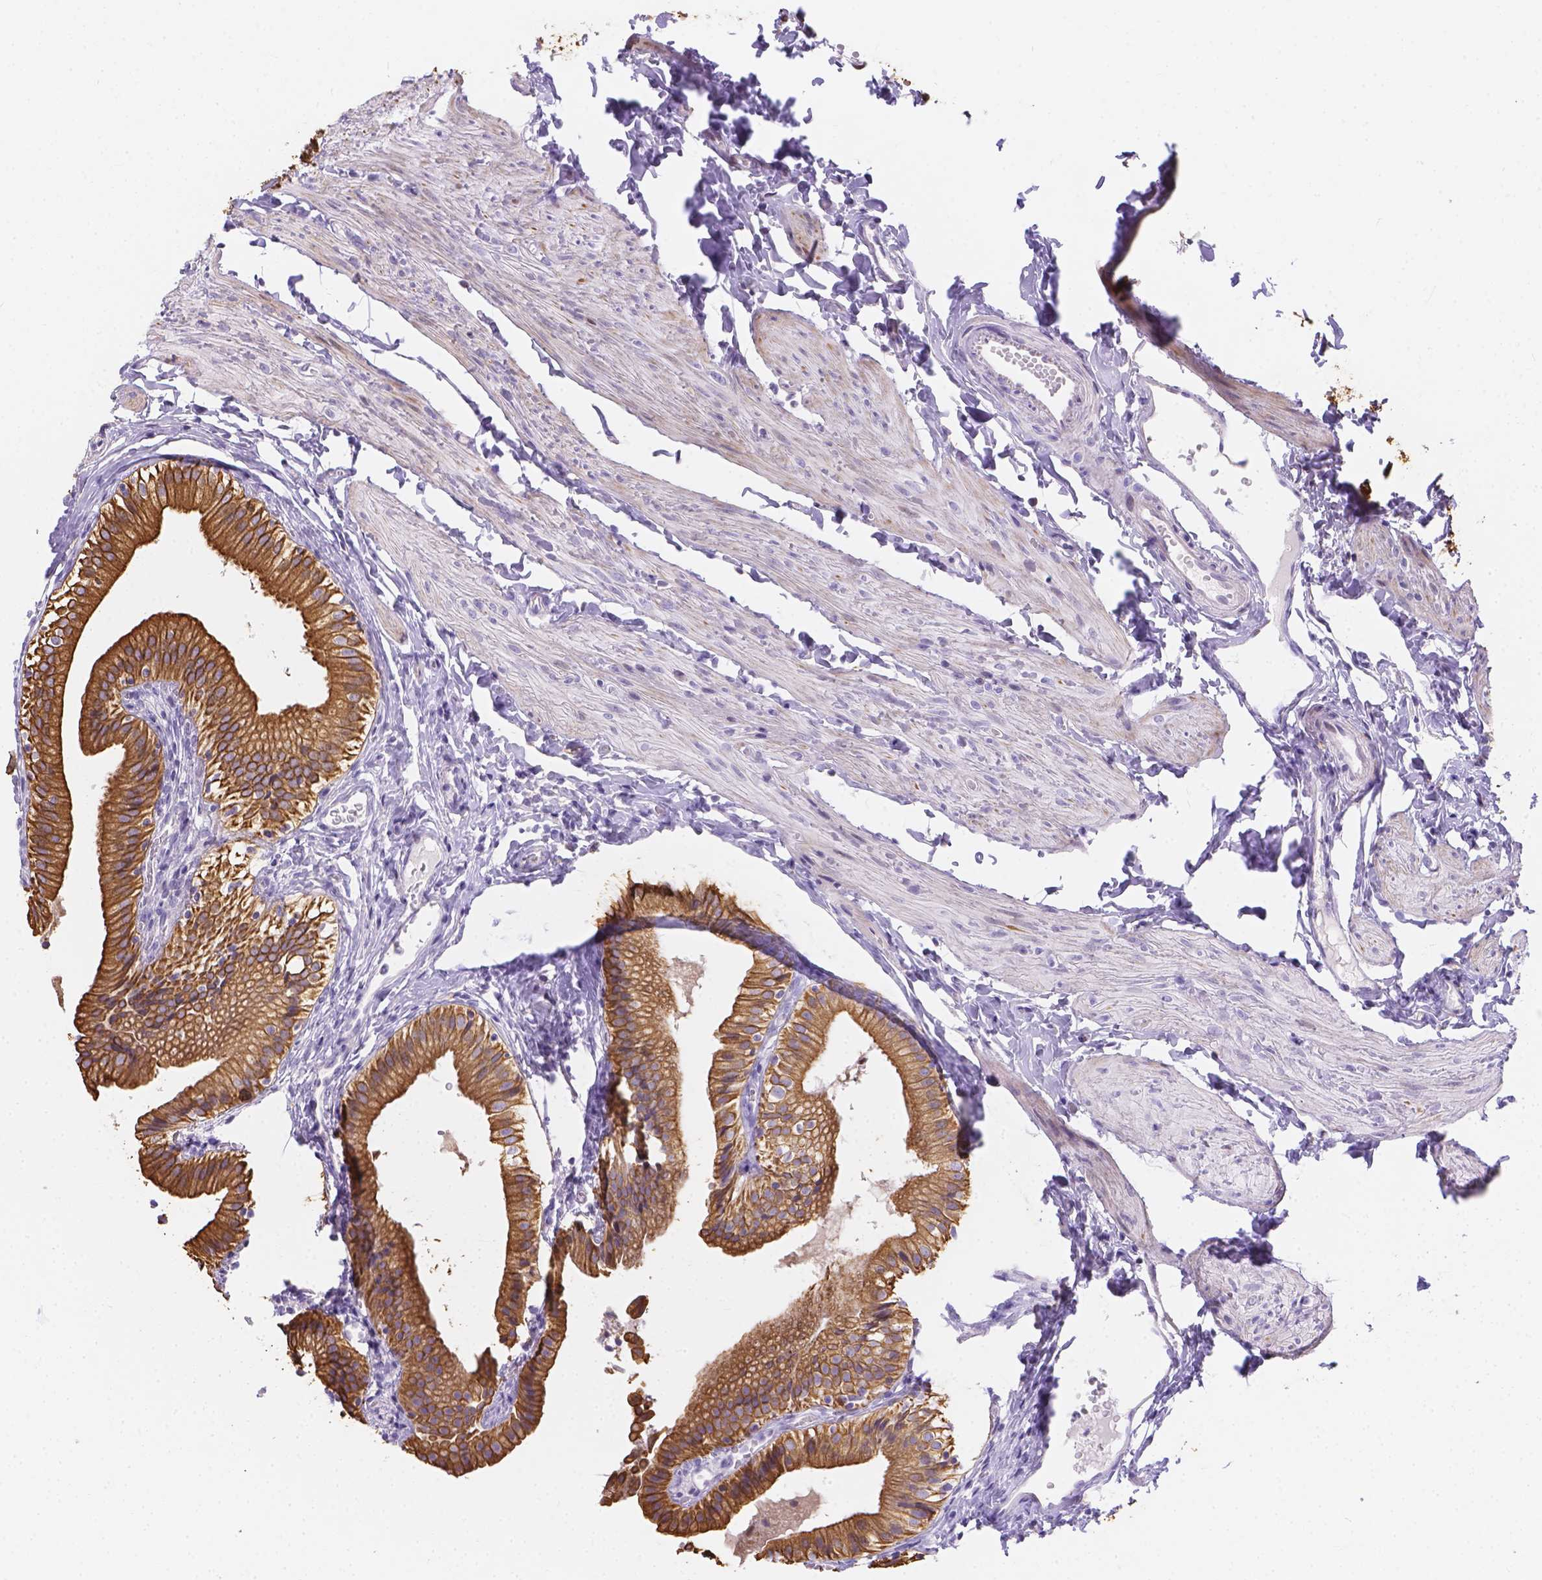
{"staining": {"intensity": "strong", "quantity": ">75%", "location": "cytoplasmic/membranous"}, "tissue": "gallbladder", "cell_type": "Glandular cells", "image_type": "normal", "snomed": [{"axis": "morphology", "description": "Normal tissue, NOS"}, {"axis": "topography", "description": "Gallbladder"}], "caption": "DAB (3,3'-diaminobenzidine) immunohistochemical staining of normal gallbladder displays strong cytoplasmic/membranous protein staining in approximately >75% of glandular cells. Immunohistochemistry stains the protein in brown and the nuclei are stained blue.", "gene": "DMWD", "patient": {"sex": "female", "age": 47}}